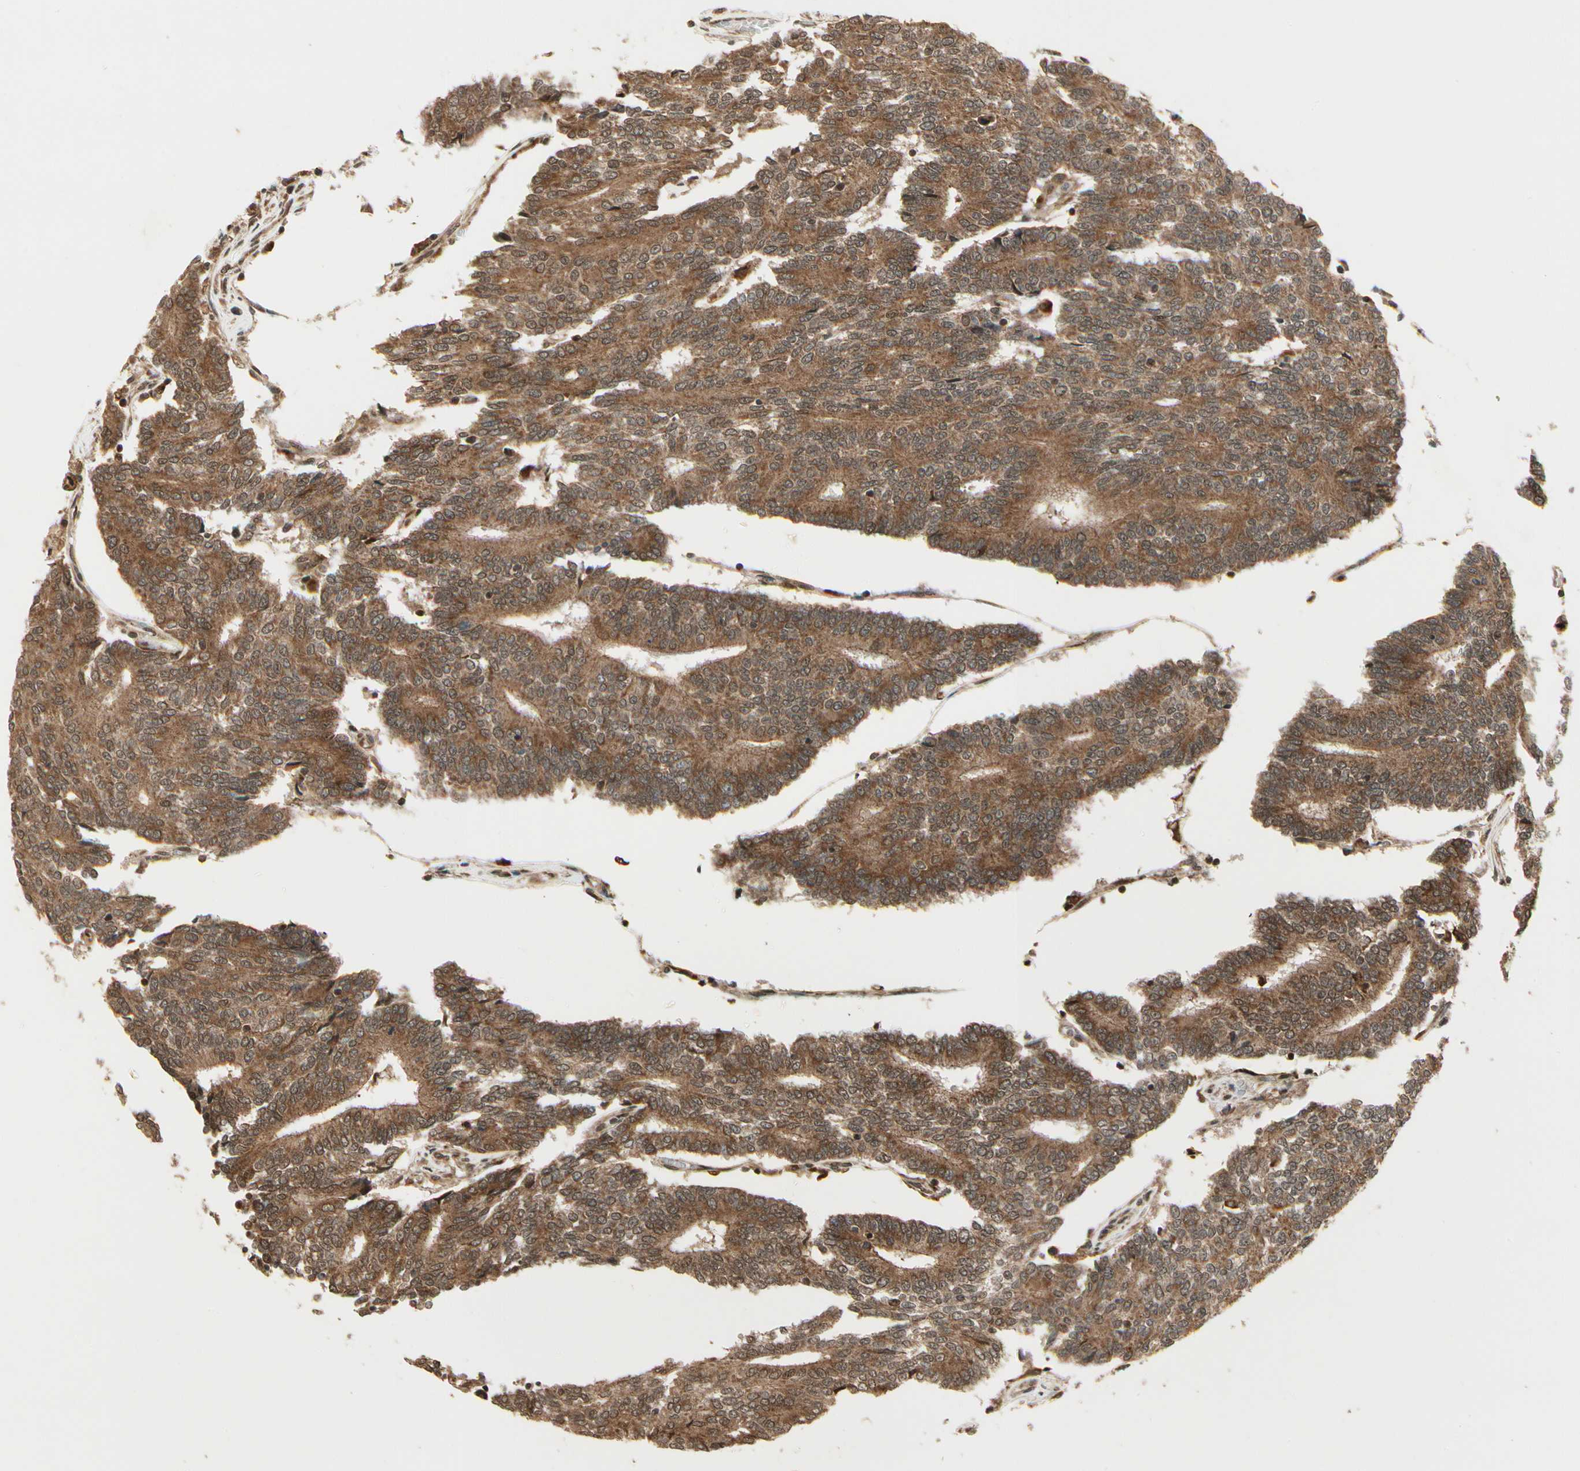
{"staining": {"intensity": "moderate", "quantity": ">75%", "location": "cytoplasmic/membranous"}, "tissue": "prostate cancer", "cell_type": "Tumor cells", "image_type": "cancer", "snomed": [{"axis": "morphology", "description": "Adenocarcinoma, High grade"}, {"axis": "topography", "description": "Prostate"}], "caption": "Protein staining by immunohistochemistry (IHC) shows moderate cytoplasmic/membranous staining in about >75% of tumor cells in prostate cancer.", "gene": "GLUL", "patient": {"sex": "male", "age": 55}}